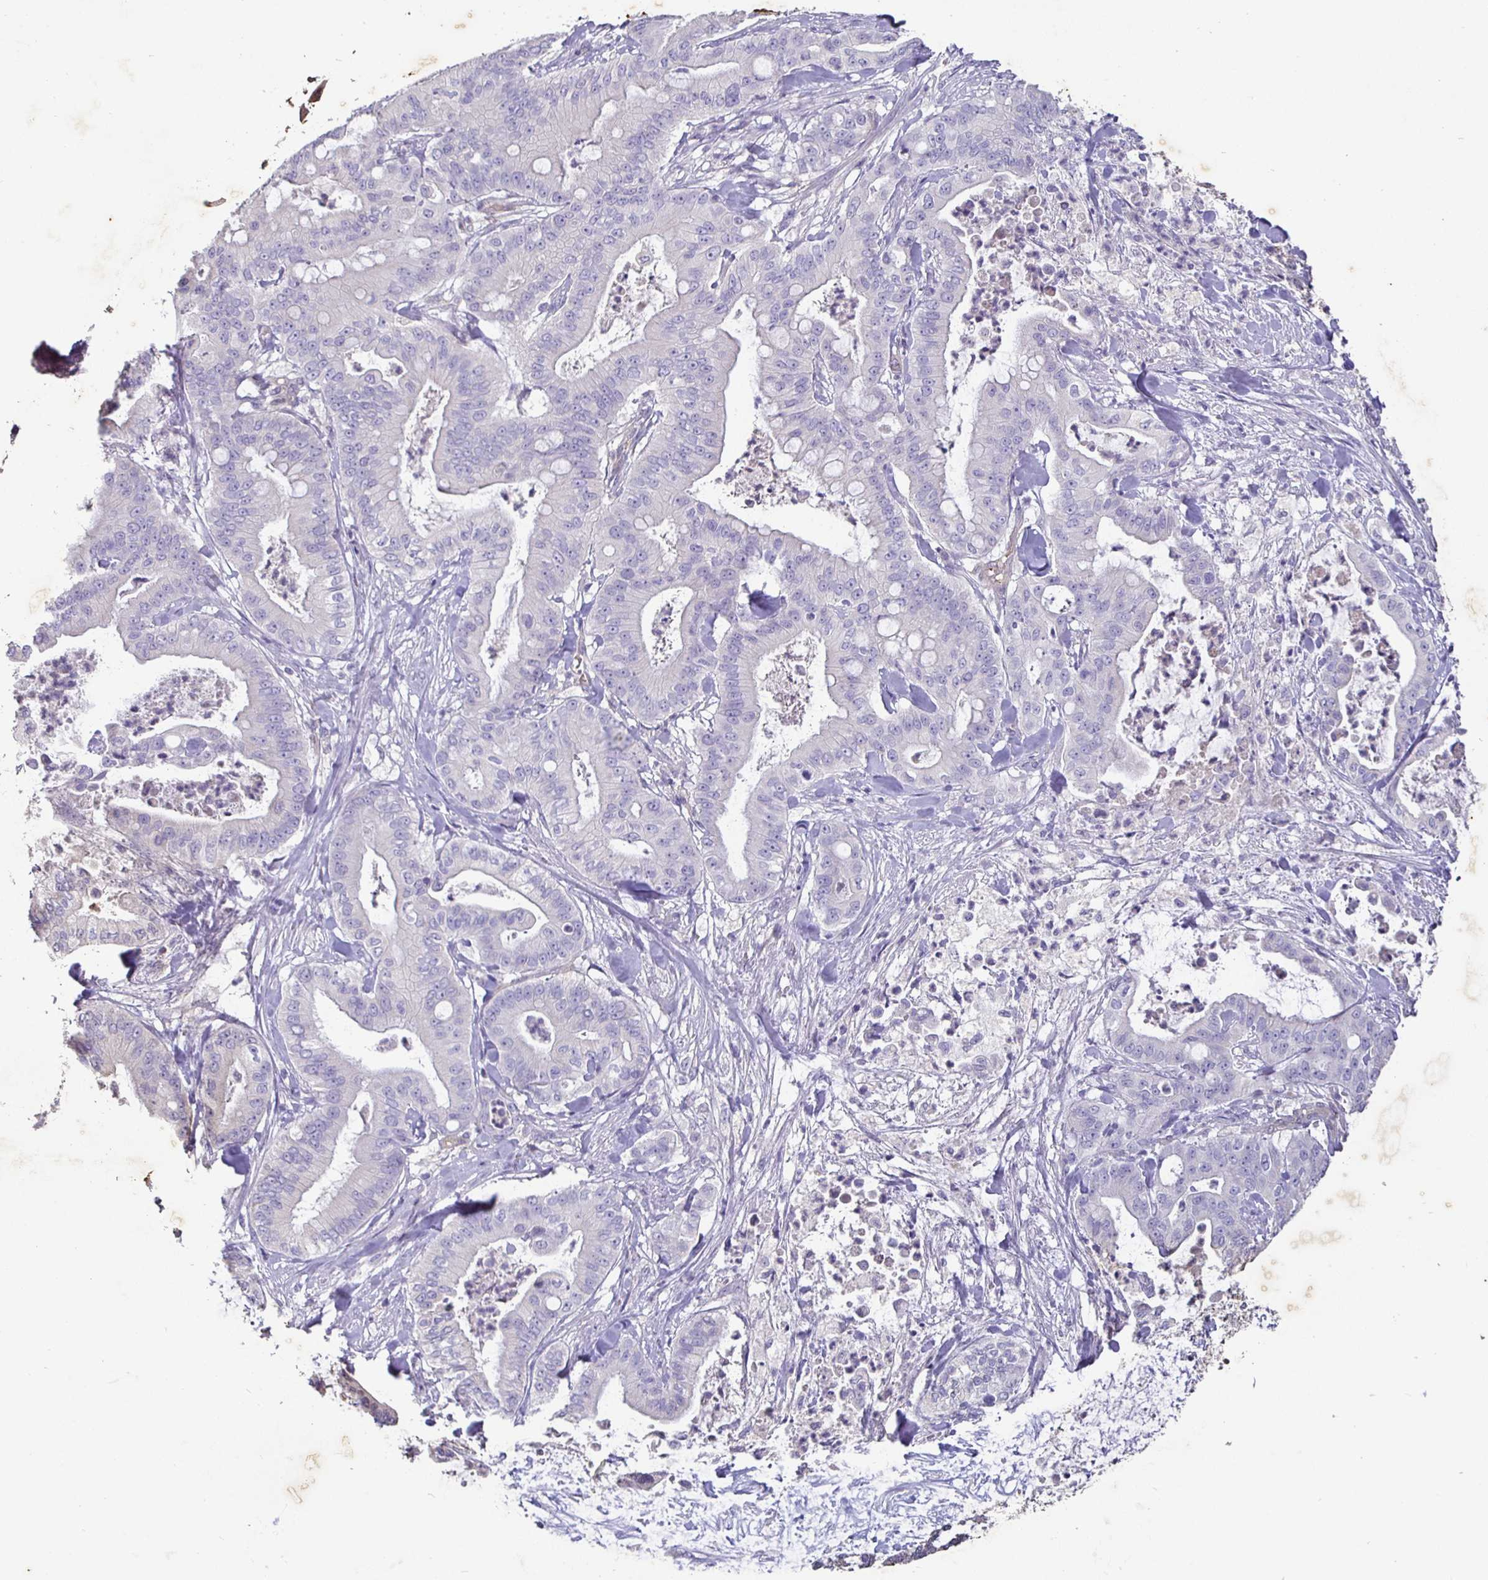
{"staining": {"intensity": "negative", "quantity": "none", "location": "none"}, "tissue": "pancreatic cancer", "cell_type": "Tumor cells", "image_type": "cancer", "snomed": [{"axis": "morphology", "description": "Adenocarcinoma, NOS"}, {"axis": "topography", "description": "Pancreas"}], "caption": "An IHC photomicrograph of pancreatic cancer (adenocarcinoma) is shown. There is no staining in tumor cells of pancreatic cancer (adenocarcinoma).", "gene": "SHISA4", "patient": {"sex": "male", "age": 71}}